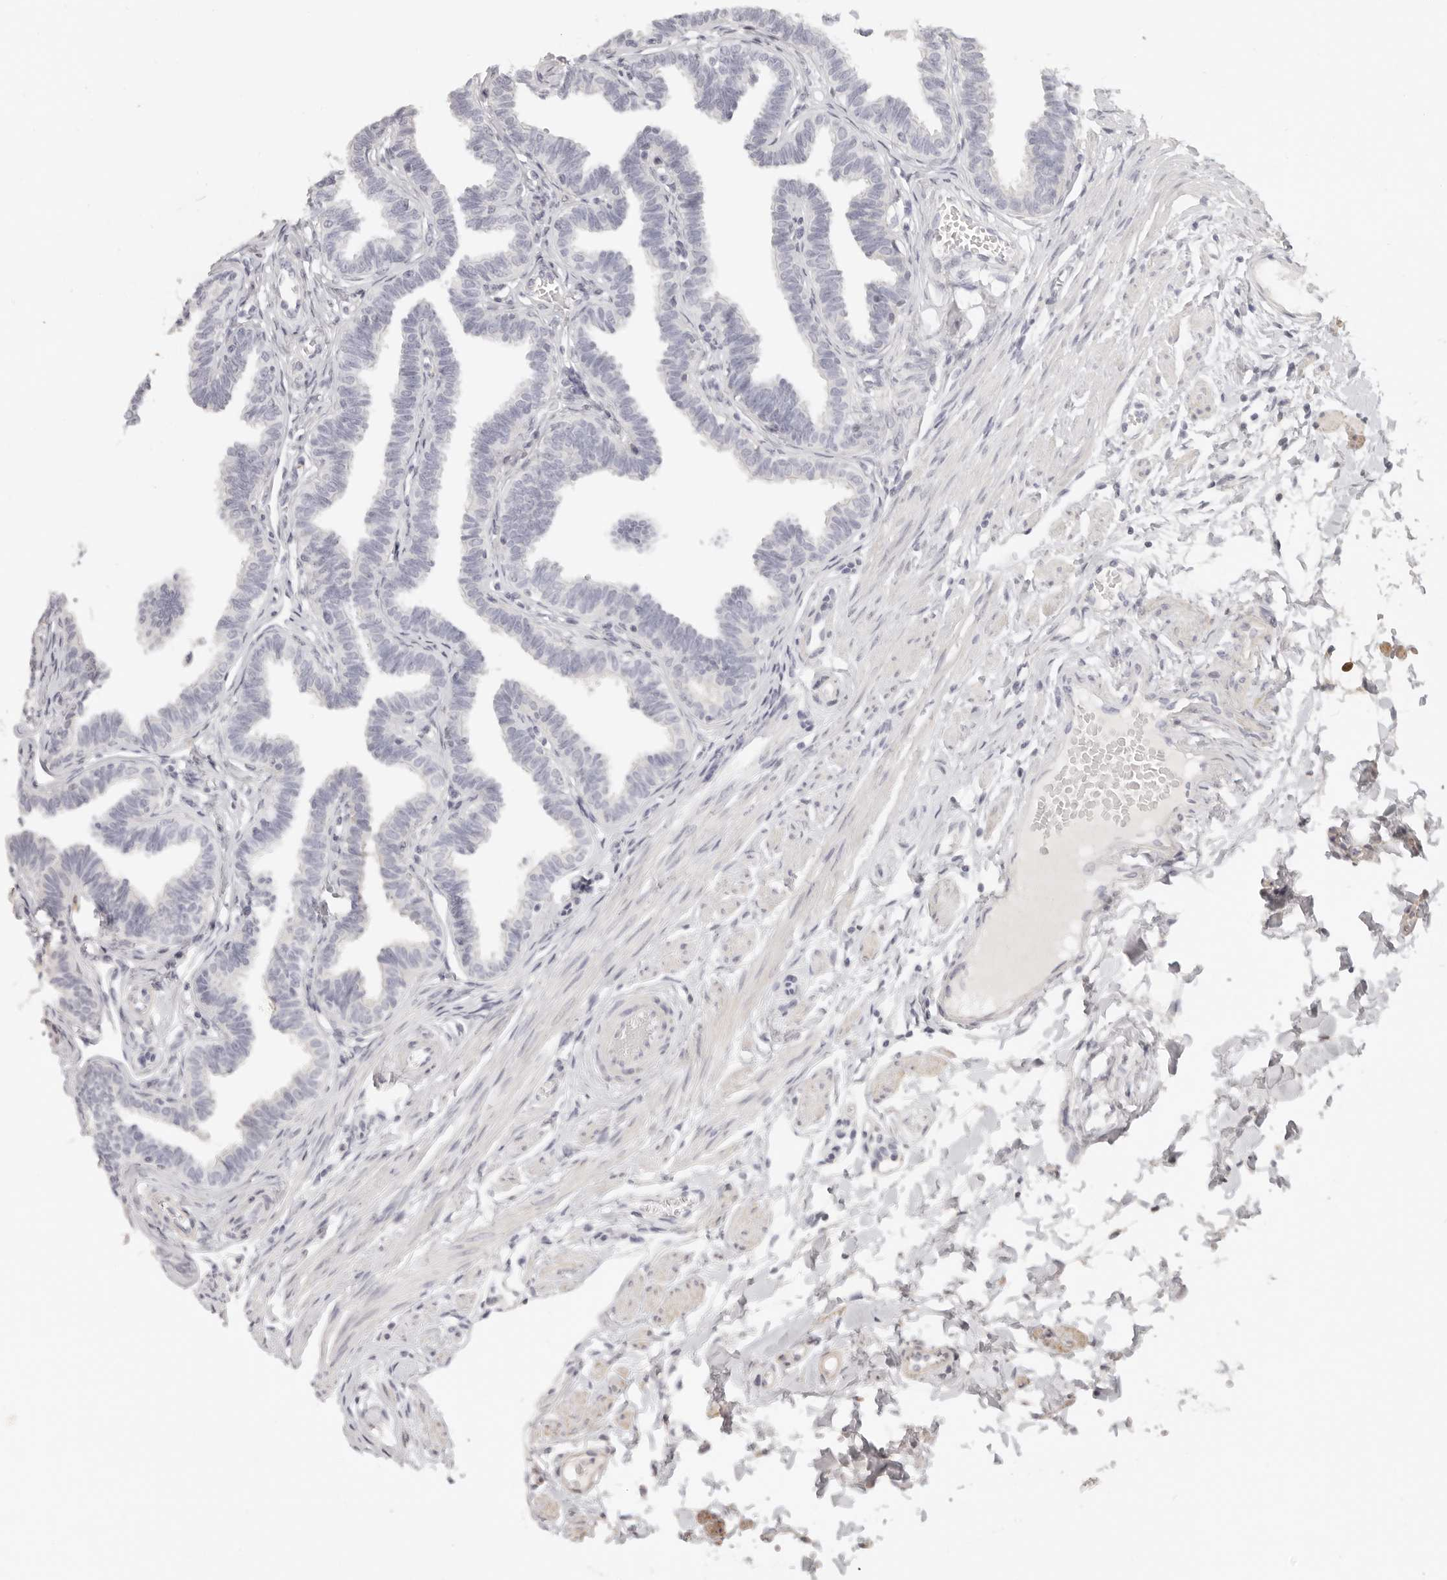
{"staining": {"intensity": "negative", "quantity": "none", "location": "none"}, "tissue": "fallopian tube", "cell_type": "Glandular cells", "image_type": "normal", "snomed": [{"axis": "morphology", "description": "Normal tissue, NOS"}, {"axis": "topography", "description": "Fallopian tube"}, {"axis": "topography", "description": "Ovary"}], "caption": "DAB immunohistochemical staining of benign human fallopian tube demonstrates no significant positivity in glandular cells.", "gene": "RXFP1", "patient": {"sex": "female", "age": 23}}